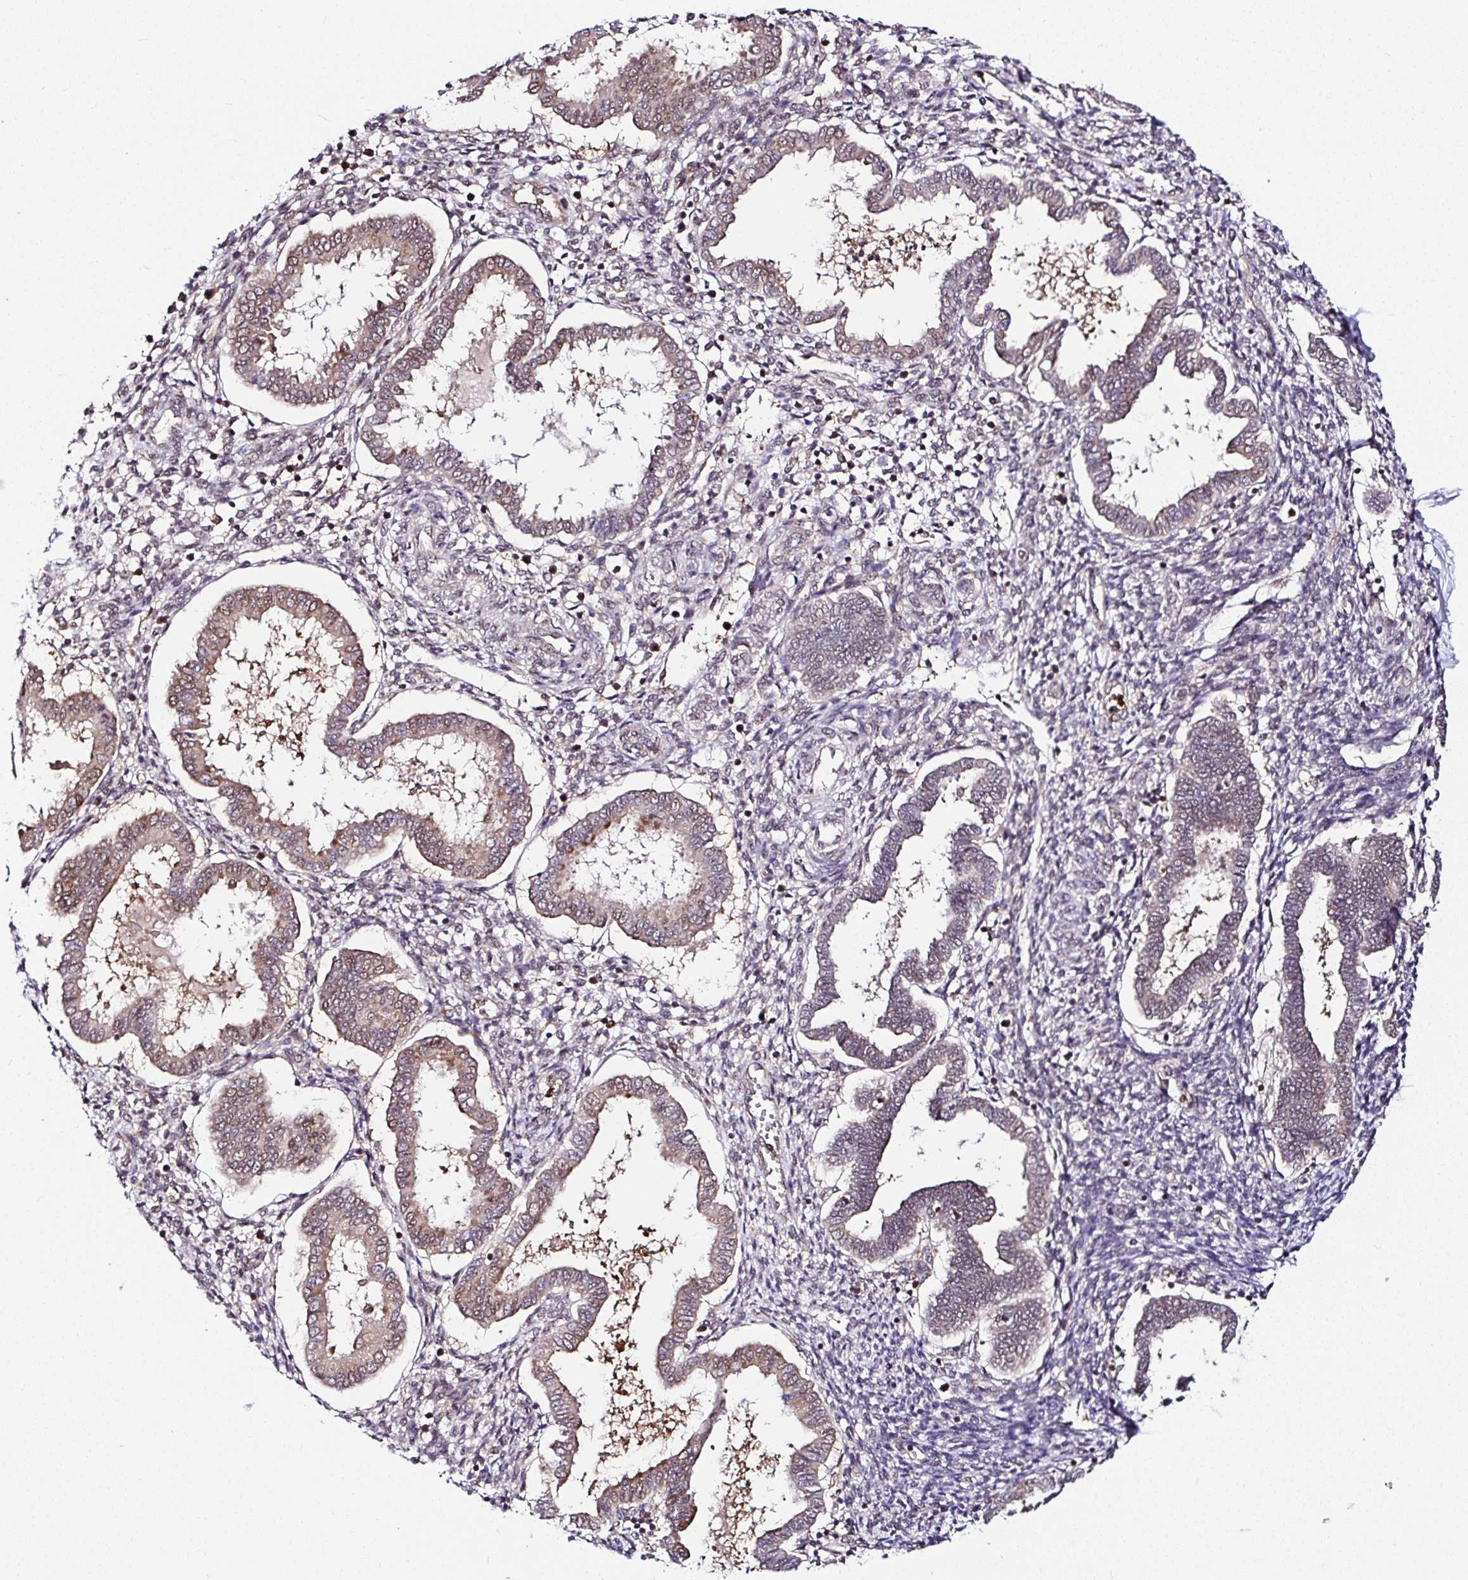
{"staining": {"intensity": "negative", "quantity": "none", "location": "none"}, "tissue": "endometrium", "cell_type": "Cells in endometrial stroma", "image_type": "normal", "snomed": [{"axis": "morphology", "description": "Normal tissue, NOS"}, {"axis": "topography", "description": "Endometrium"}], "caption": "Immunohistochemistry (IHC) histopathology image of unremarkable endometrium: endometrium stained with DAB (3,3'-diaminobenzidine) exhibits no significant protein positivity in cells in endometrial stroma.", "gene": "PIN4", "patient": {"sex": "female", "age": 24}}